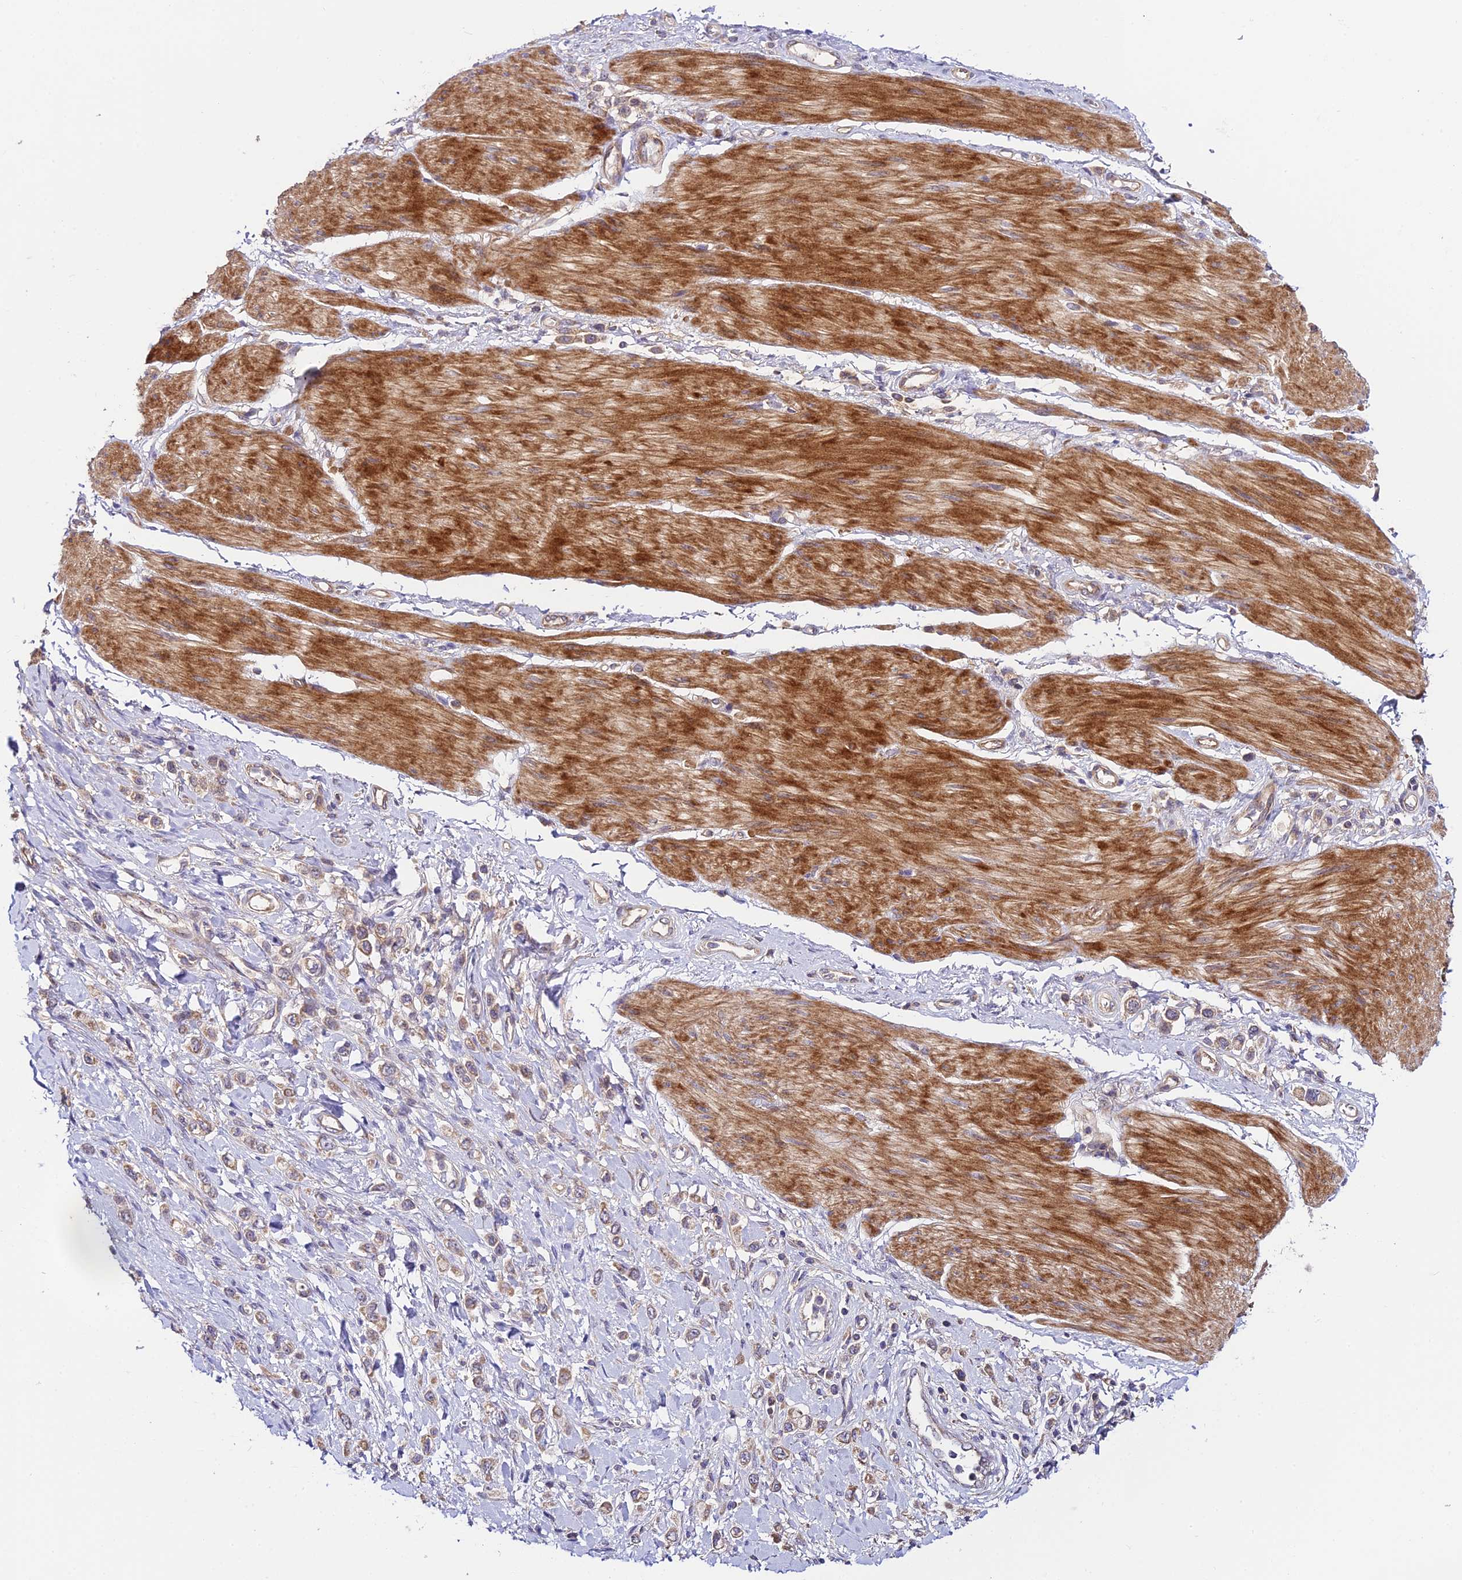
{"staining": {"intensity": "weak", "quantity": "25%-75%", "location": "cytoplasmic/membranous"}, "tissue": "stomach cancer", "cell_type": "Tumor cells", "image_type": "cancer", "snomed": [{"axis": "morphology", "description": "Adenocarcinoma, NOS"}, {"axis": "topography", "description": "Stomach"}], "caption": "DAB (3,3'-diaminobenzidine) immunohistochemical staining of adenocarcinoma (stomach) shows weak cytoplasmic/membranous protein positivity in approximately 25%-75% of tumor cells.", "gene": "C3orf20", "patient": {"sex": "female", "age": 65}}